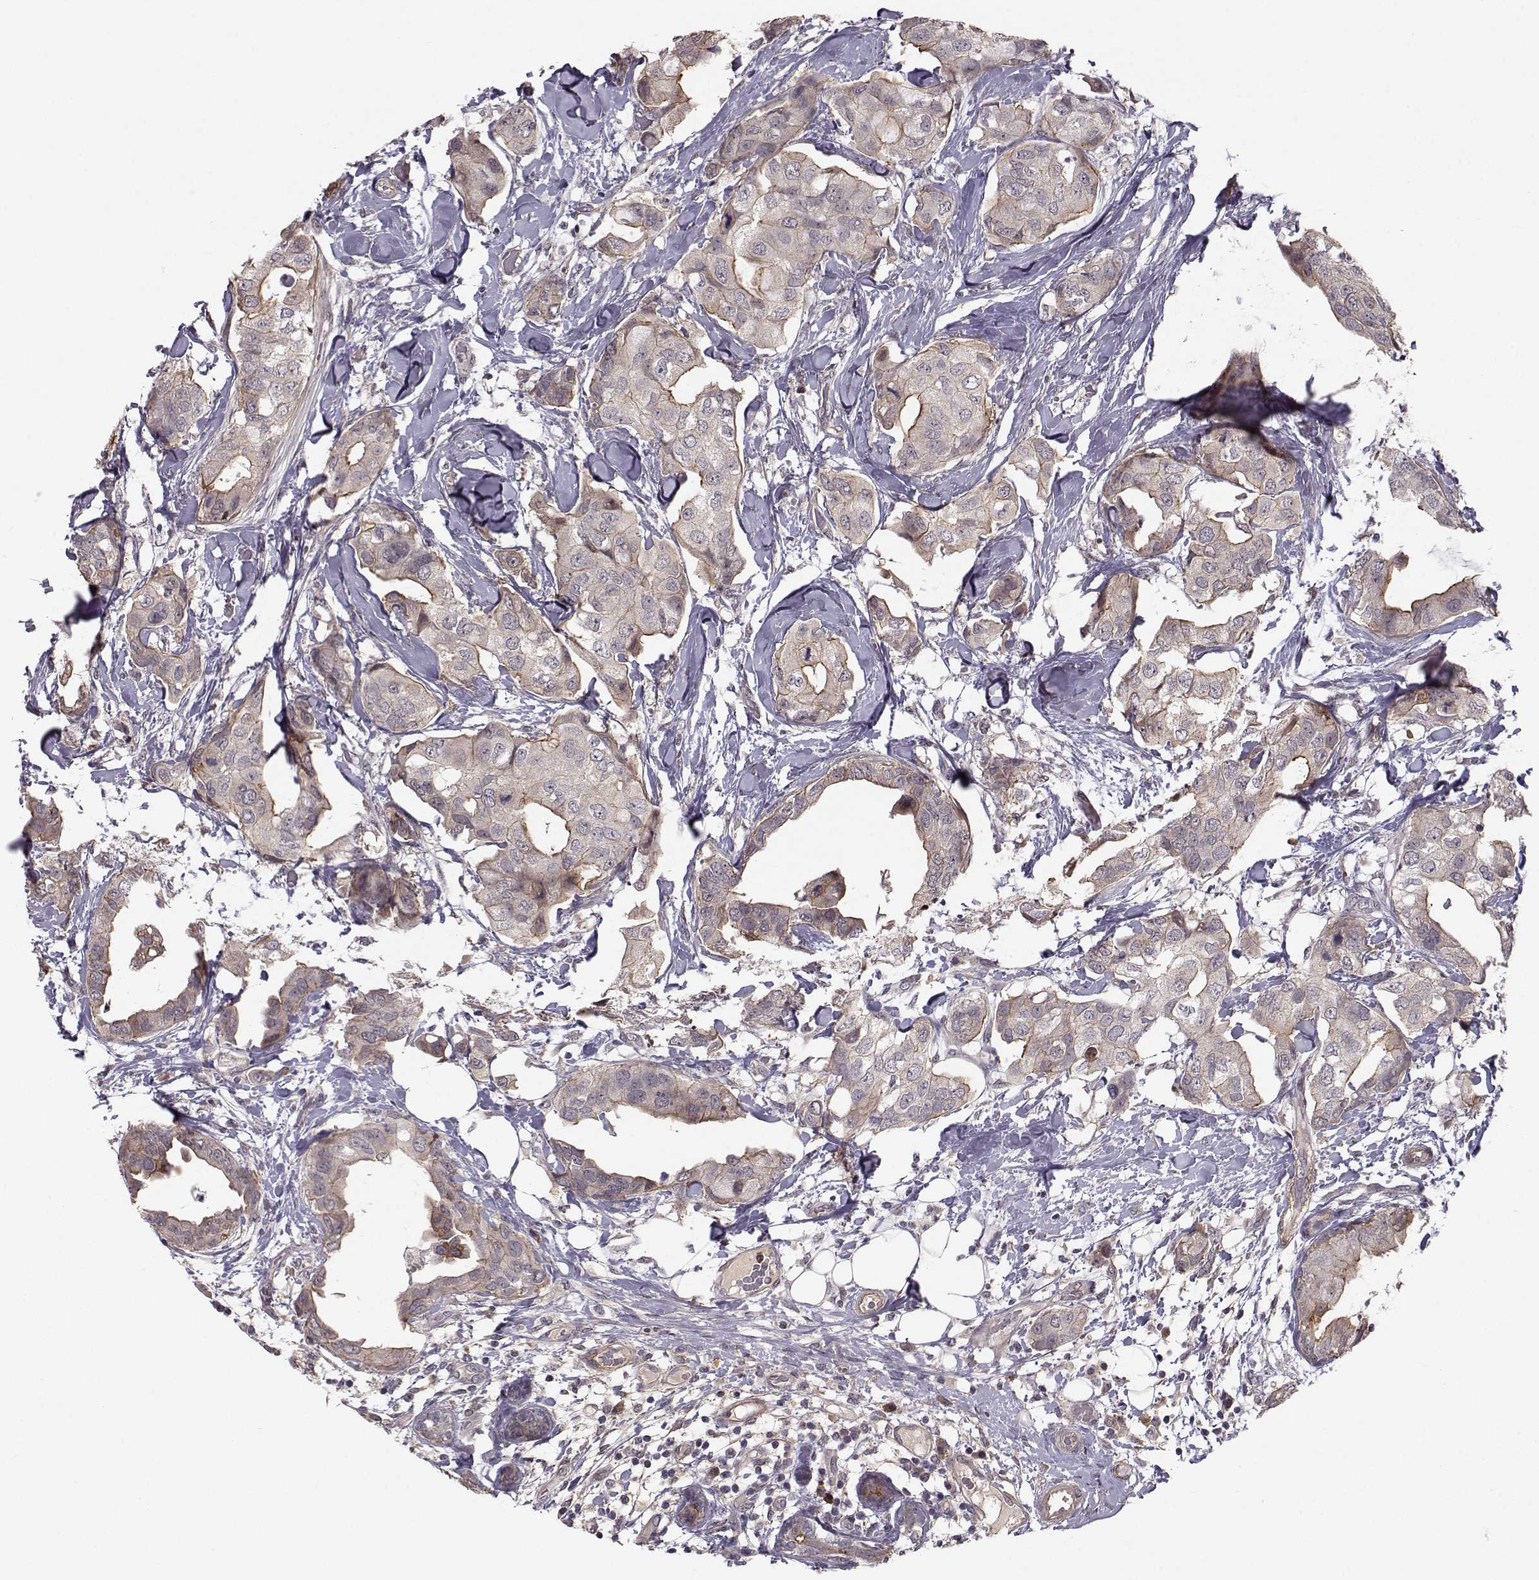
{"staining": {"intensity": "moderate", "quantity": "<25%", "location": "cytoplasmic/membranous"}, "tissue": "breast cancer", "cell_type": "Tumor cells", "image_type": "cancer", "snomed": [{"axis": "morphology", "description": "Normal tissue, NOS"}, {"axis": "morphology", "description": "Duct carcinoma"}, {"axis": "topography", "description": "Breast"}], "caption": "There is low levels of moderate cytoplasmic/membranous expression in tumor cells of breast cancer (infiltrating ductal carcinoma), as demonstrated by immunohistochemical staining (brown color).", "gene": "PLEKHG3", "patient": {"sex": "female", "age": 40}}